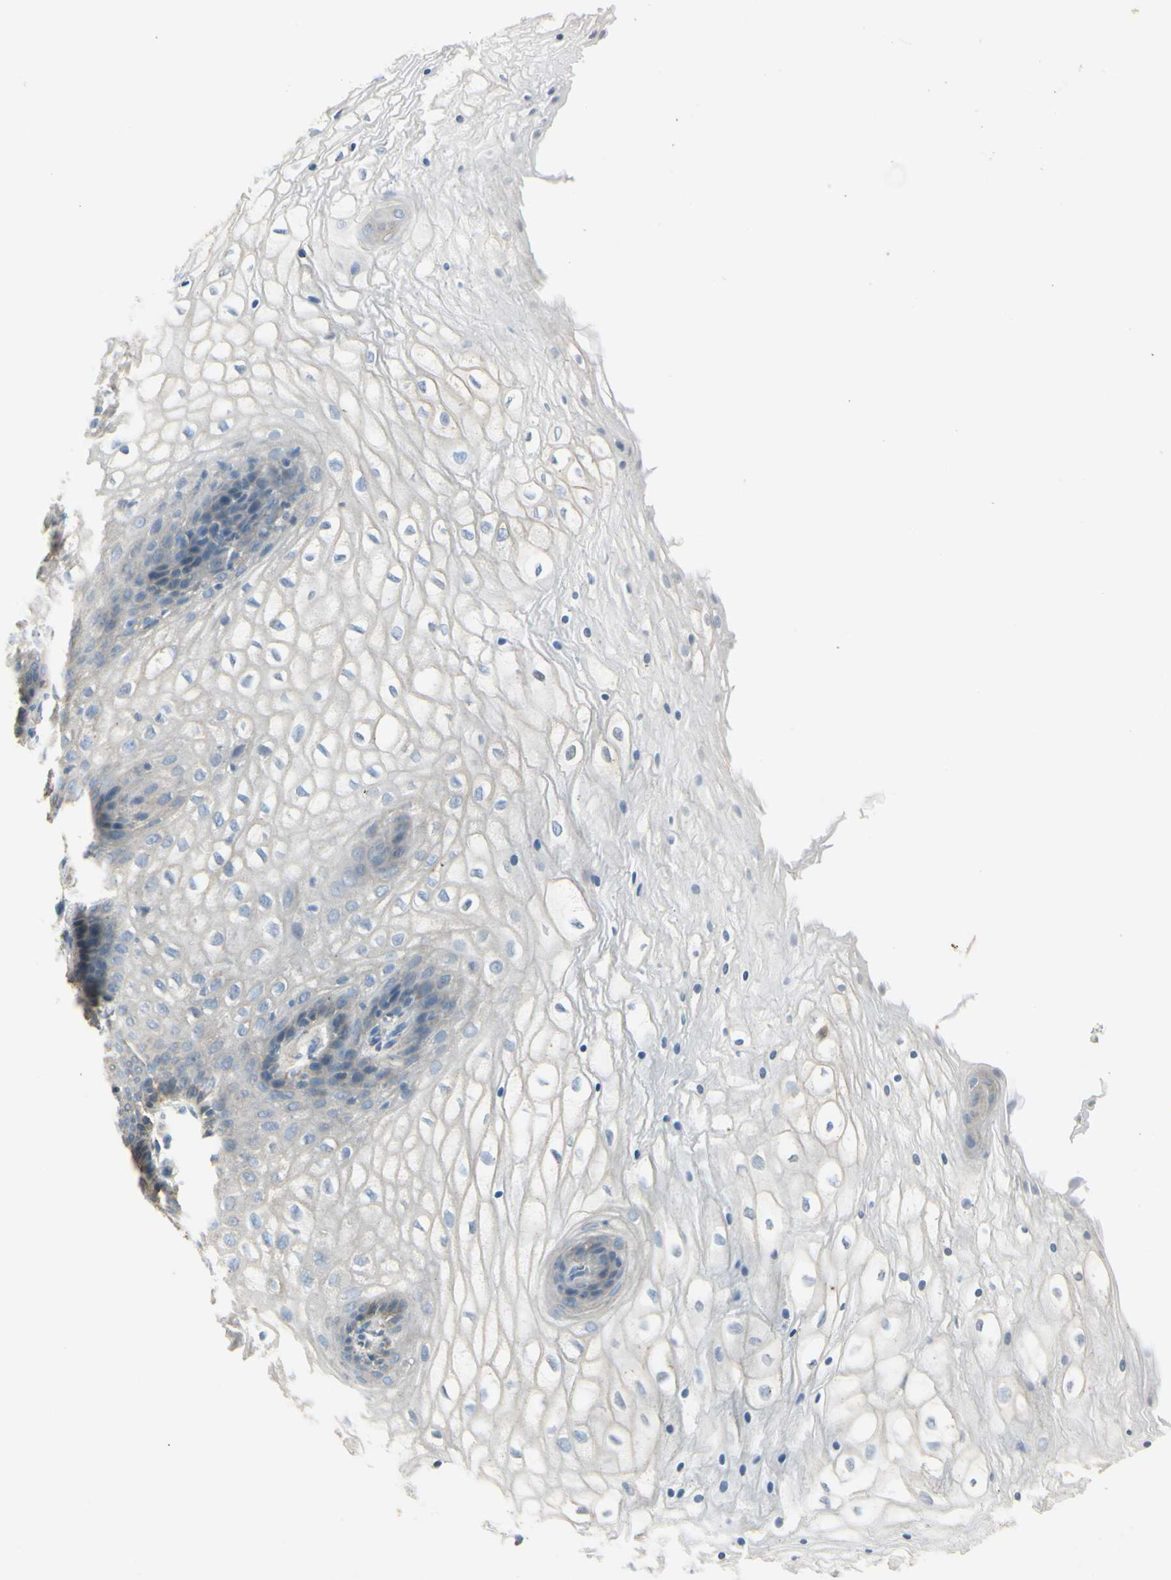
{"staining": {"intensity": "negative", "quantity": "none", "location": "none"}, "tissue": "vagina", "cell_type": "Squamous epithelial cells", "image_type": "normal", "snomed": [{"axis": "morphology", "description": "Normal tissue, NOS"}, {"axis": "topography", "description": "Vagina"}], "caption": "High magnification brightfield microscopy of normal vagina stained with DAB (3,3'-diaminobenzidine) (brown) and counterstained with hematoxylin (blue): squamous epithelial cells show no significant expression.", "gene": "ANGPTL1", "patient": {"sex": "female", "age": 34}}